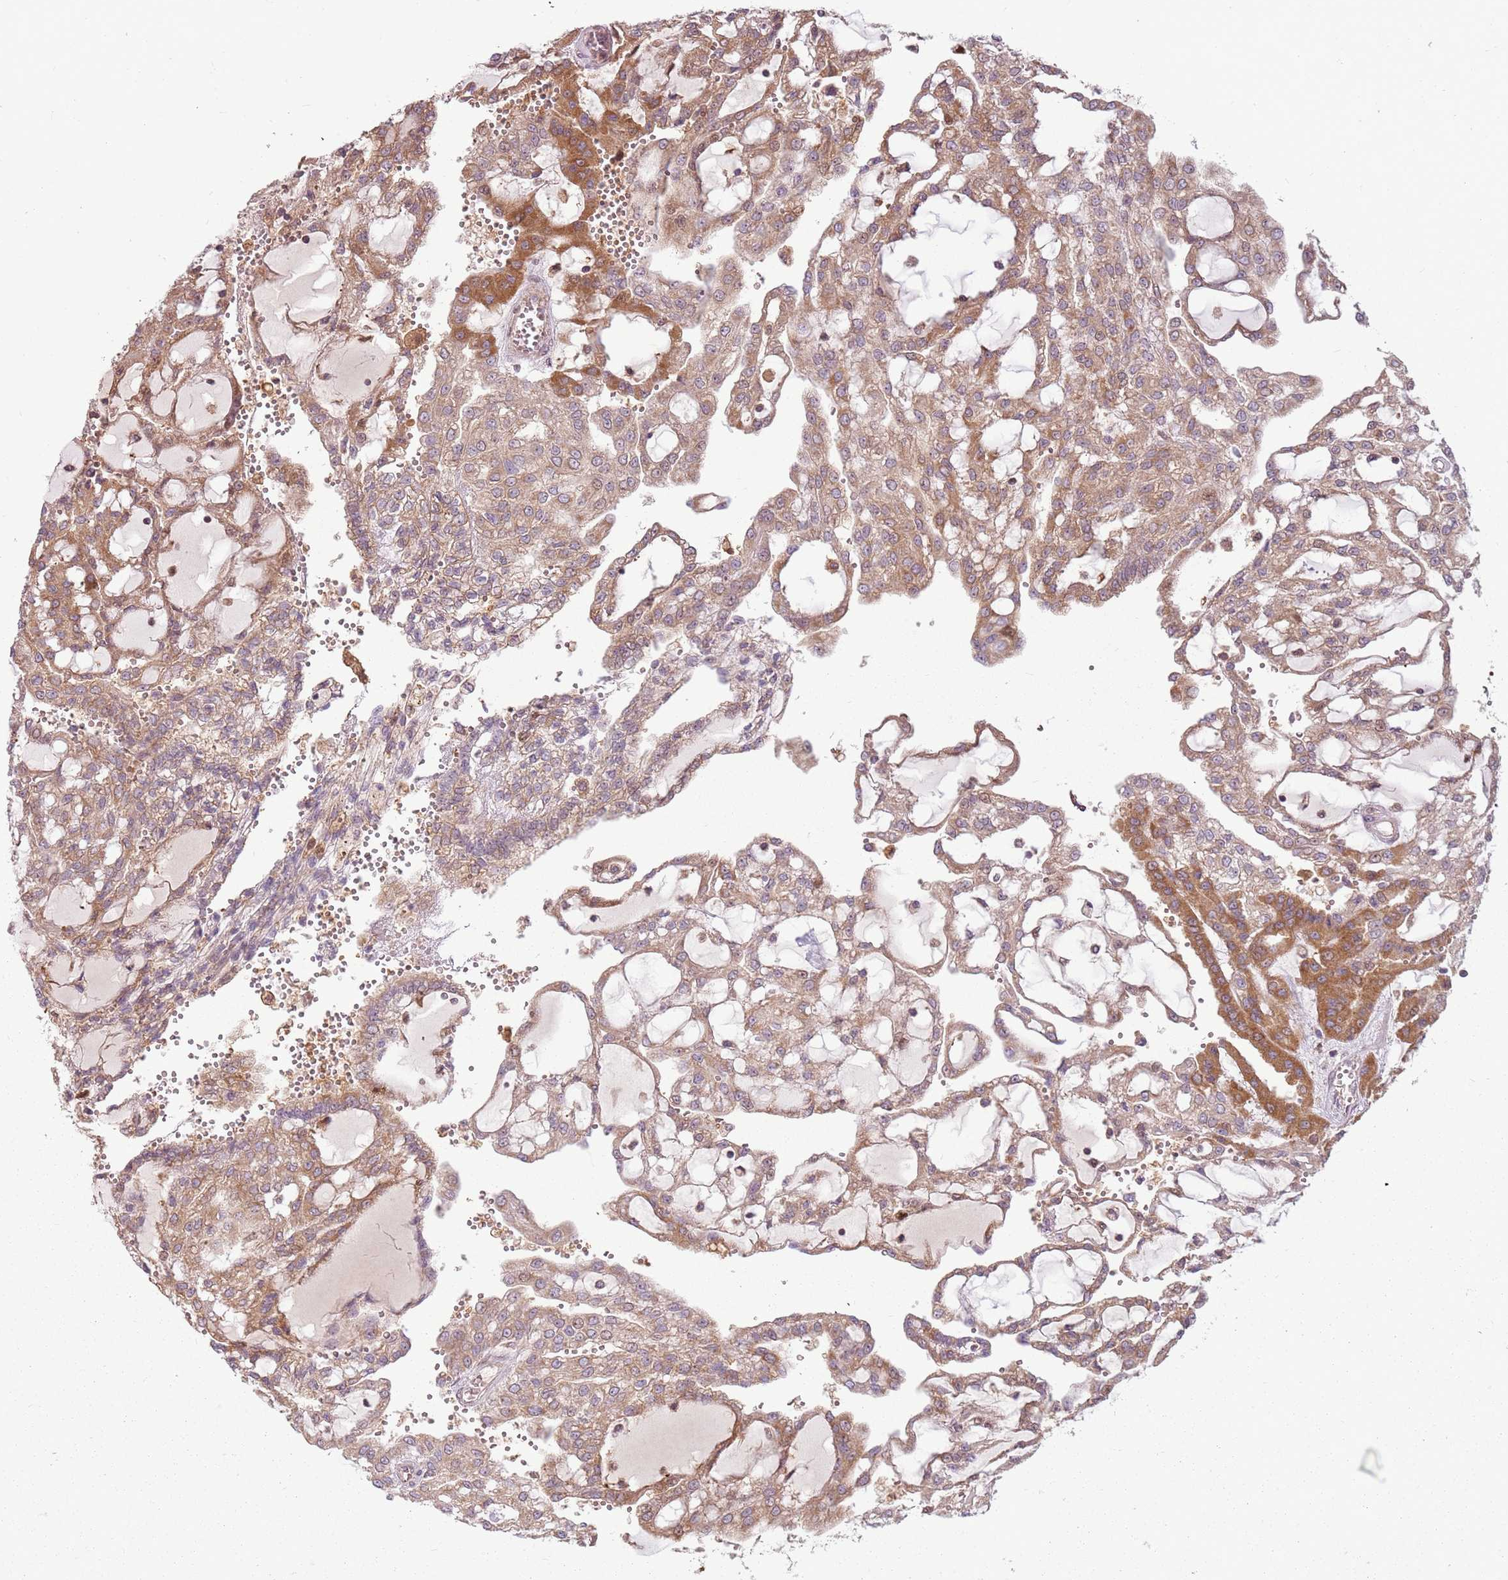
{"staining": {"intensity": "moderate", "quantity": ">75%", "location": "cytoplasmic/membranous"}, "tissue": "renal cancer", "cell_type": "Tumor cells", "image_type": "cancer", "snomed": [{"axis": "morphology", "description": "Adenocarcinoma, NOS"}, {"axis": "topography", "description": "Kidney"}], "caption": "About >75% of tumor cells in adenocarcinoma (renal) demonstrate moderate cytoplasmic/membranous protein expression as visualized by brown immunohistochemical staining.", "gene": "RPL21", "patient": {"sex": "male", "age": 63}}